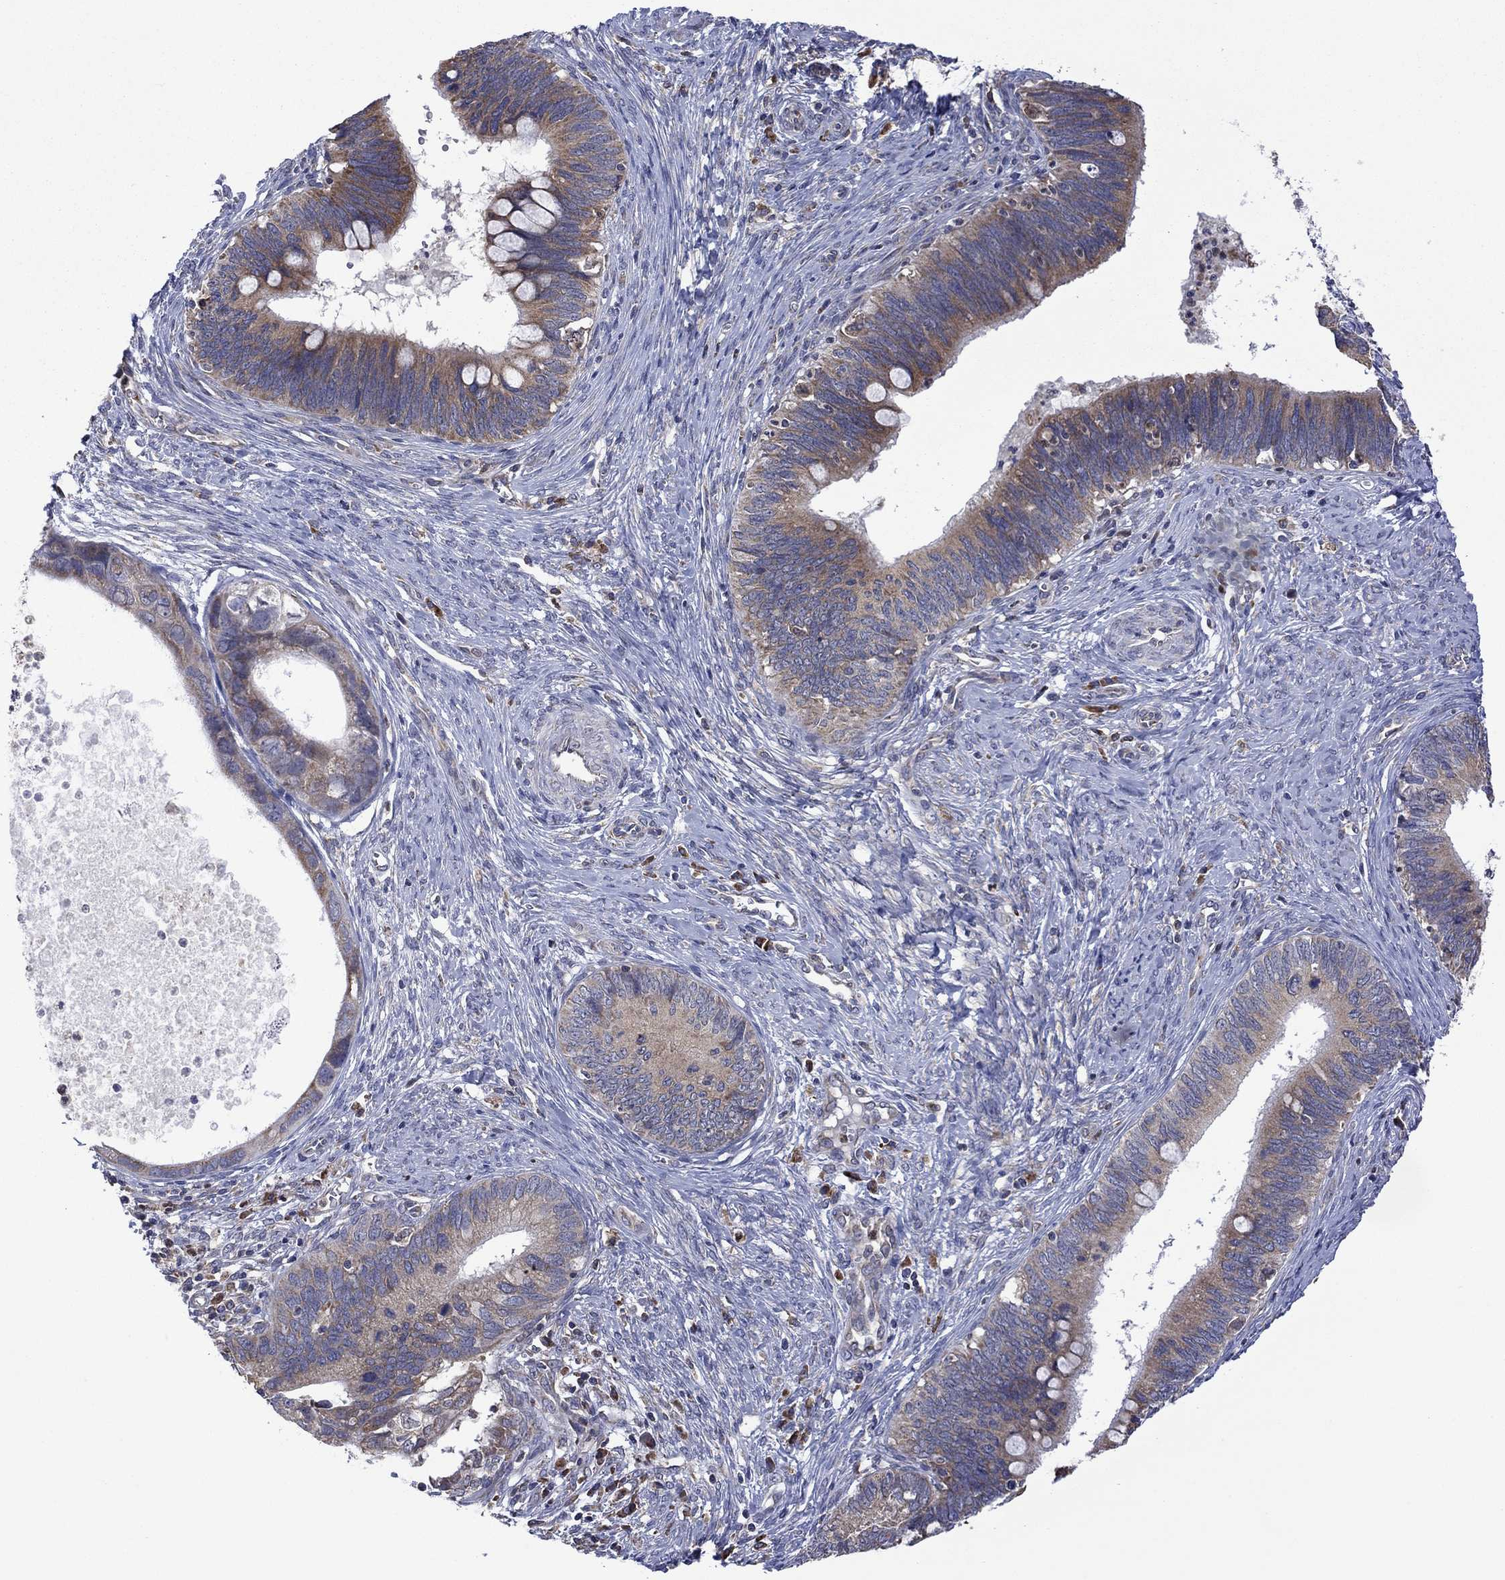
{"staining": {"intensity": "moderate", "quantity": ">75%", "location": "cytoplasmic/membranous"}, "tissue": "cervical cancer", "cell_type": "Tumor cells", "image_type": "cancer", "snomed": [{"axis": "morphology", "description": "Adenocarcinoma, NOS"}, {"axis": "topography", "description": "Cervix"}], "caption": "About >75% of tumor cells in human cervical cancer (adenocarcinoma) demonstrate moderate cytoplasmic/membranous protein positivity as visualized by brown immunohistochemical staining.", "gene": "FURIN", "patient": {"sex": "female", "age": 42}}